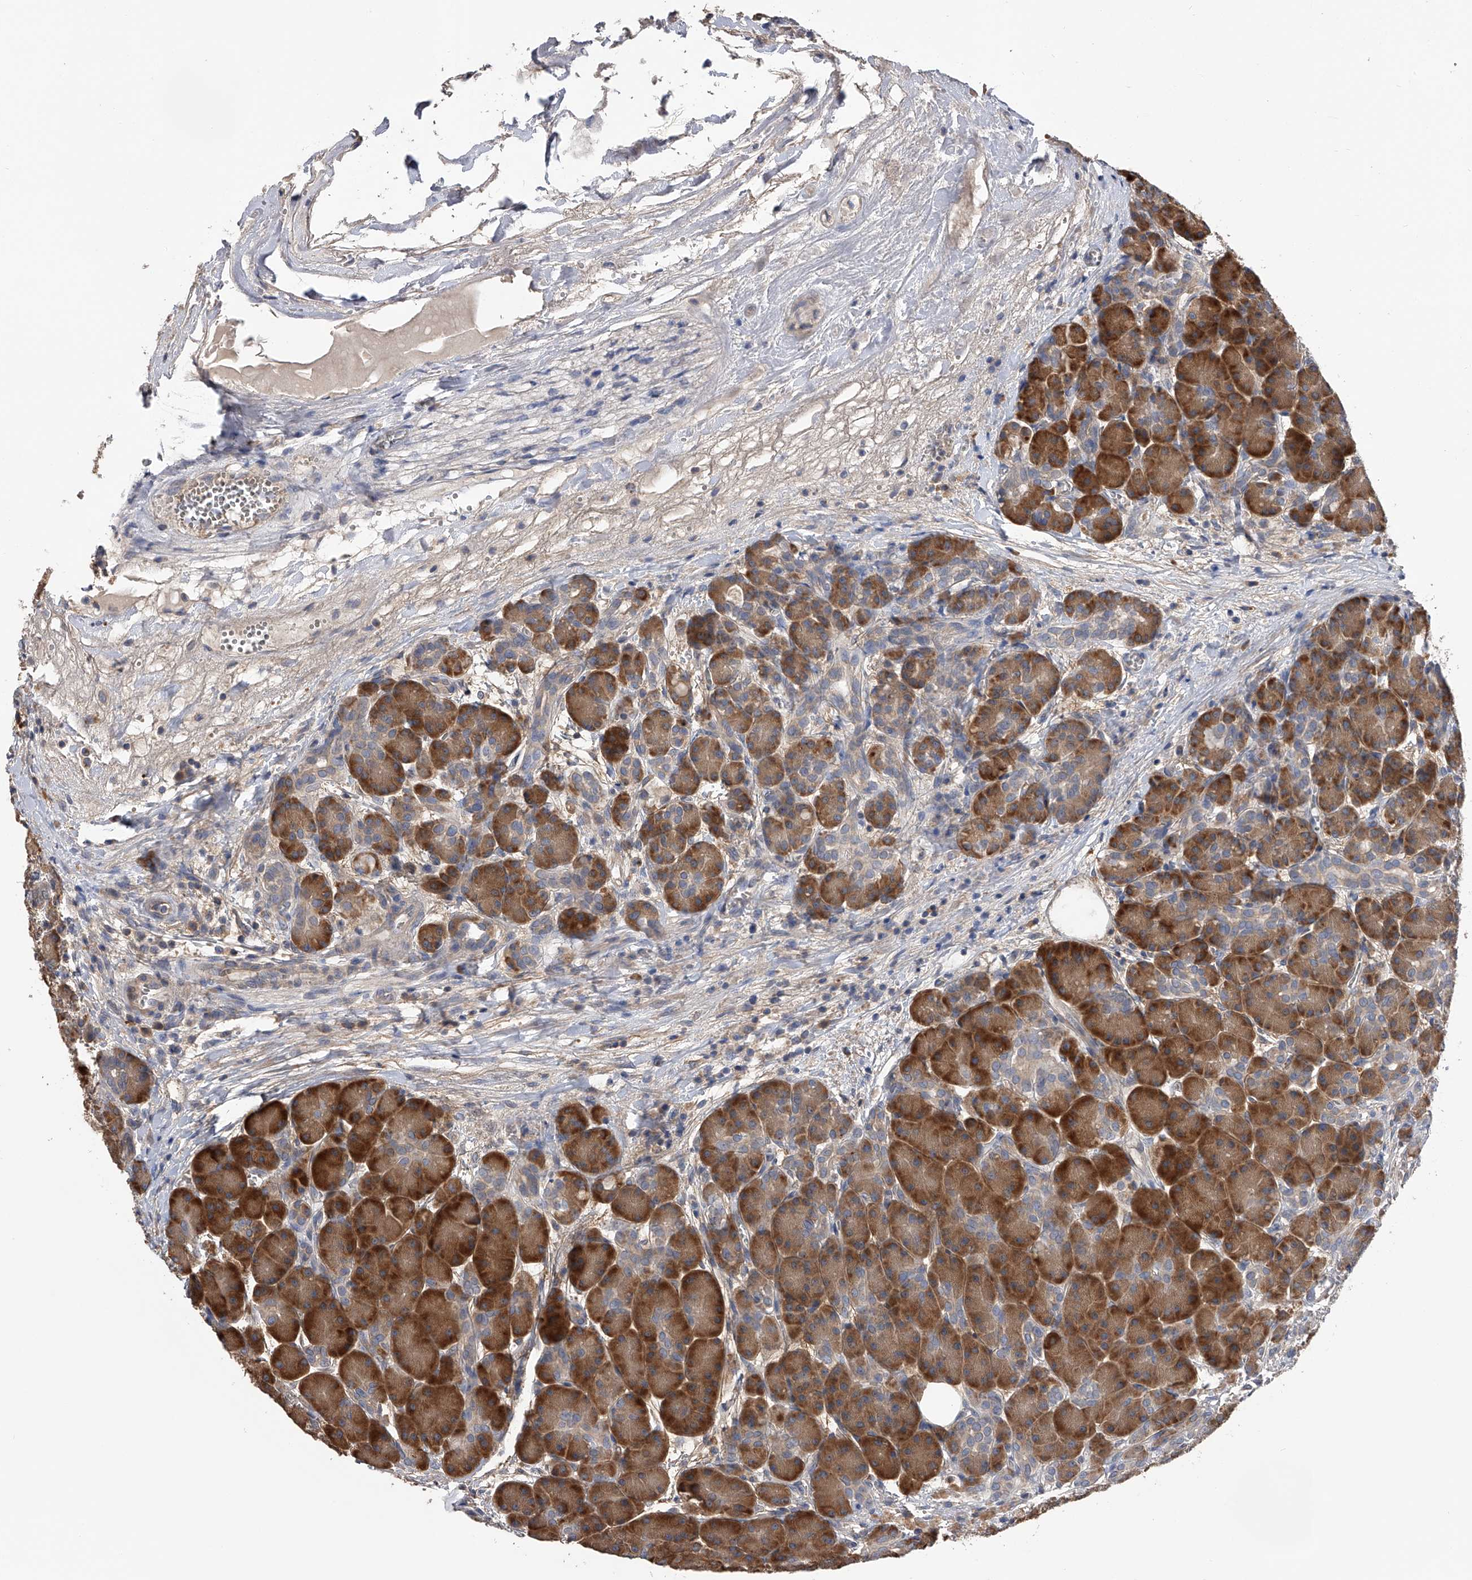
{"staining": {"intensity": "strong", "quantity": ">75%", "location": "cytoplasmic/membranous"}, "tissue": "pancreas", "cell_type": "Exocrine glandular cells", "image_type": "normal", "snomed": [{"axis": "morphology", "description": "Normal tissue, NOS"}, {"axis": "topography", "description": "Pancreas"}], "caption": "Immunohistochemical staining of benign human pancreas exhibits high levels of strong cytoplasmic/membranous expression in about >75% of exocrine glandular cells. (IHC, brightfield microscopy, high magnification).", "gene": "CFAP298", "patient": {"sex": "male", "age": 63}}